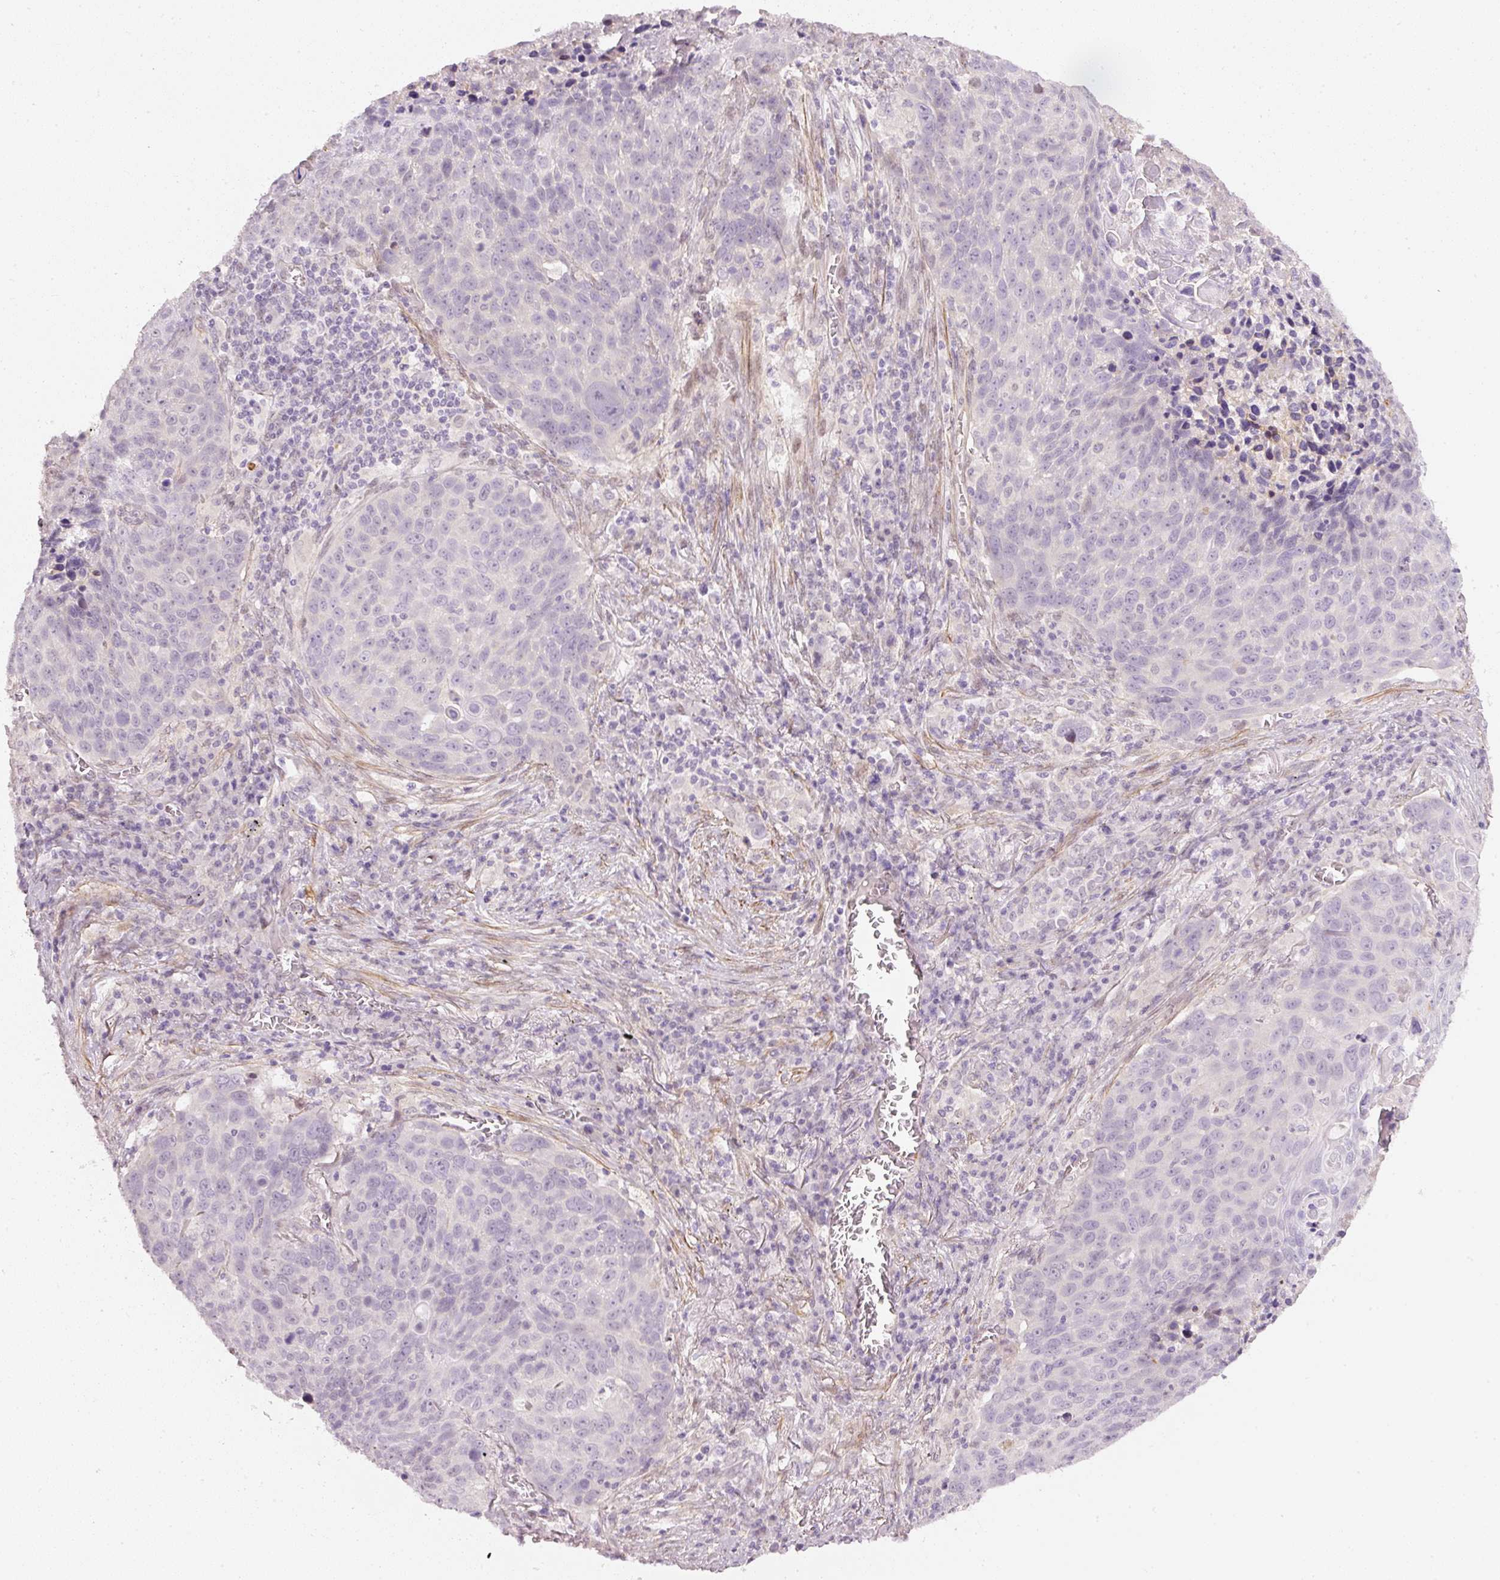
{"staining": {"intensity": "negative", "quantity": "none", "location": "none"}, "tissue": "lung cancer", "cell_type": "Tumor cells", "image_type": "cancer", "snomed": [{"axis": "morphology", "description": "Squamous cell carcinoma, NOS"}, {"axis": "topography", "description": "Lung"}], "caption": "DAB (3,3'-diaminobenzidine) immunohistochemical staining of human lung cancer (squamous cell carcinoma) shows no significant positivity in tumor cells.", "gene": "TOGARAM1", "patient": {"sex": "male", "age": 78}}